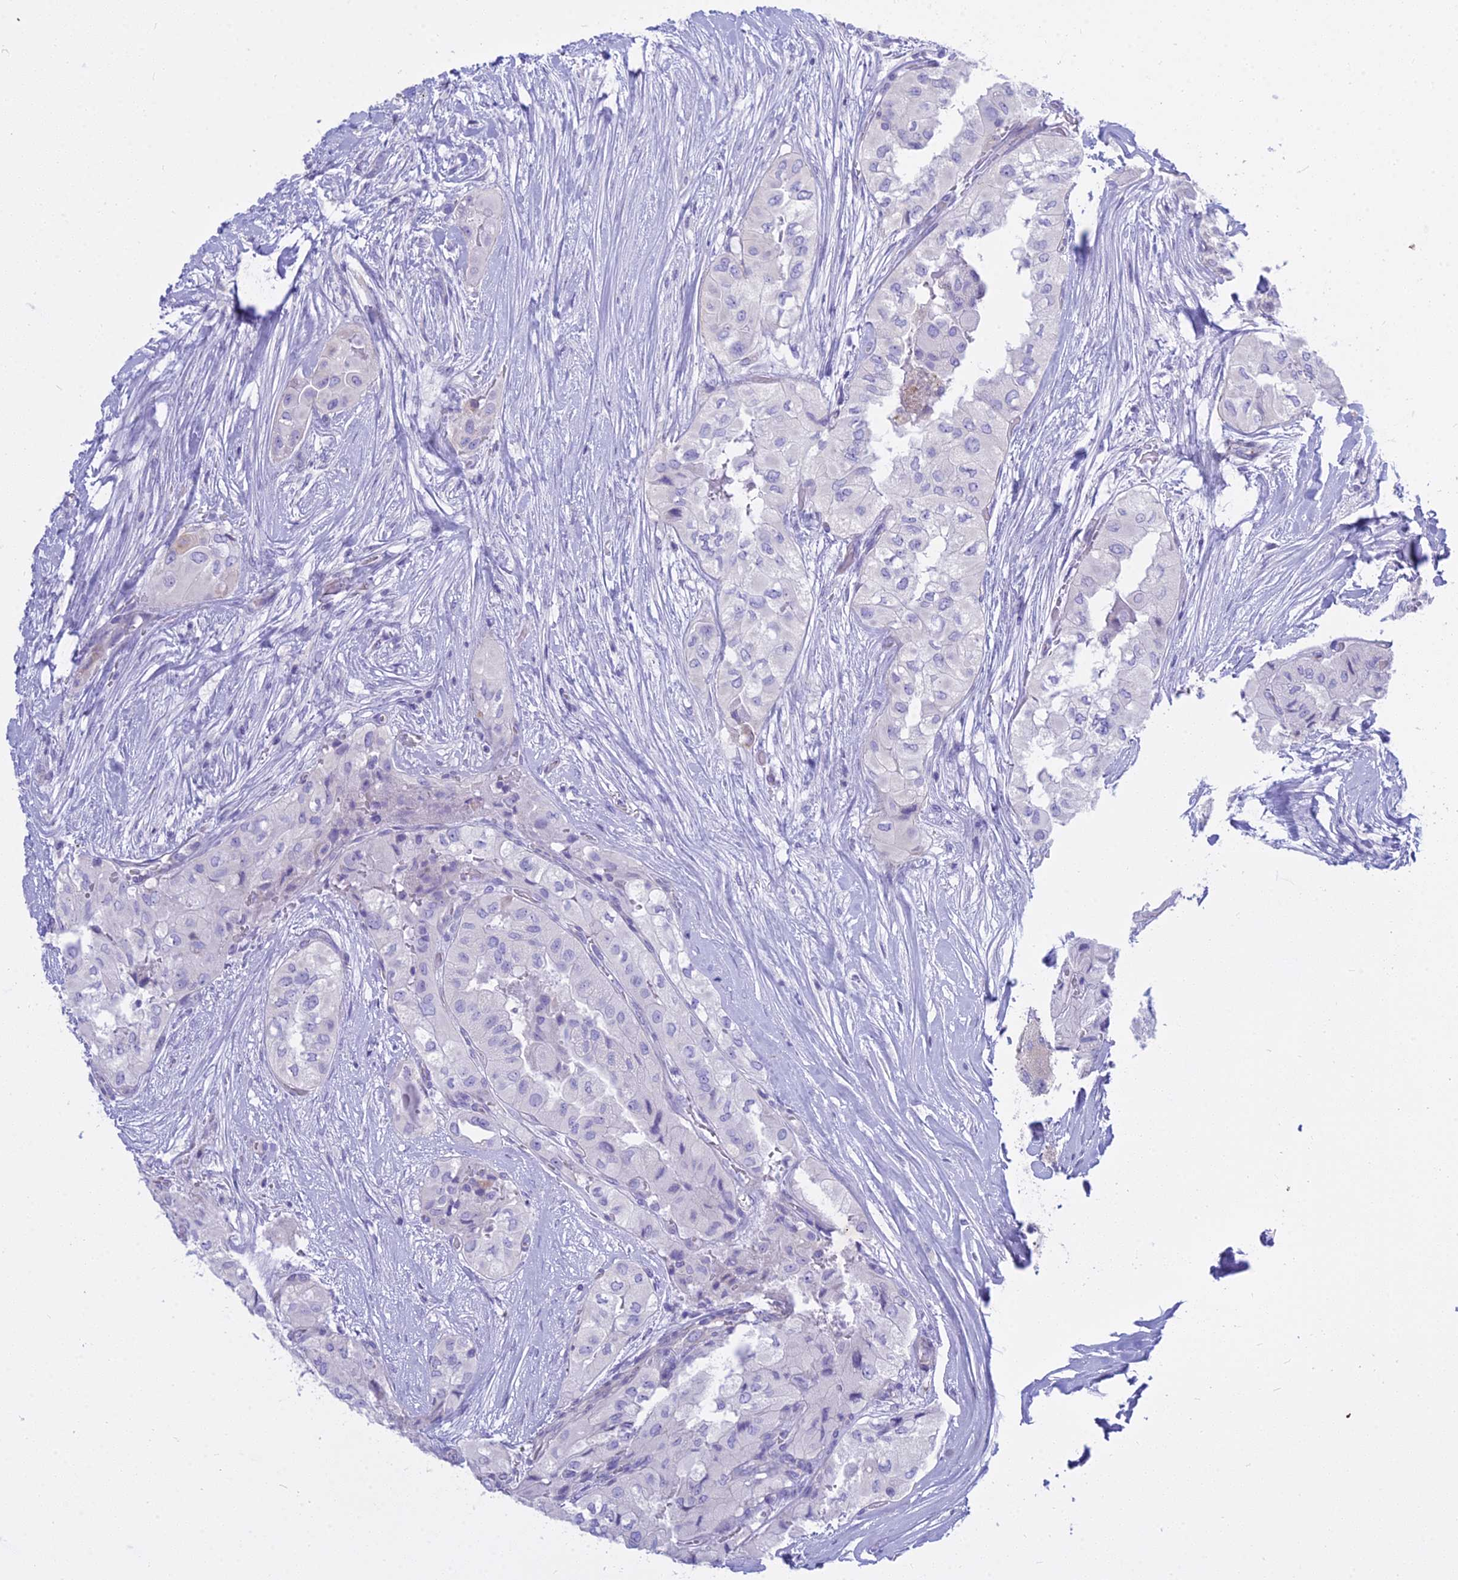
{"staining": {"intensity": "negative", "quantity": "none", "location": "none"}, "tissue": "thyroid cancer", "cell_type": "Tumor cells", "image_type": "cancer", "snomed": [{"axis": "morphology", "description": "Papillary adenocarcinoma, NOS"}, {"axis": "topography", "description": "Thyroid gland"}], "caption": "Thyroid cancer (papillary adenocarcinoma) was stained to show a protein in brown. There is no significant positivity in tumor cells.", "gene": "SMIM24", "patient": {"sex": "female", "age": 59}}